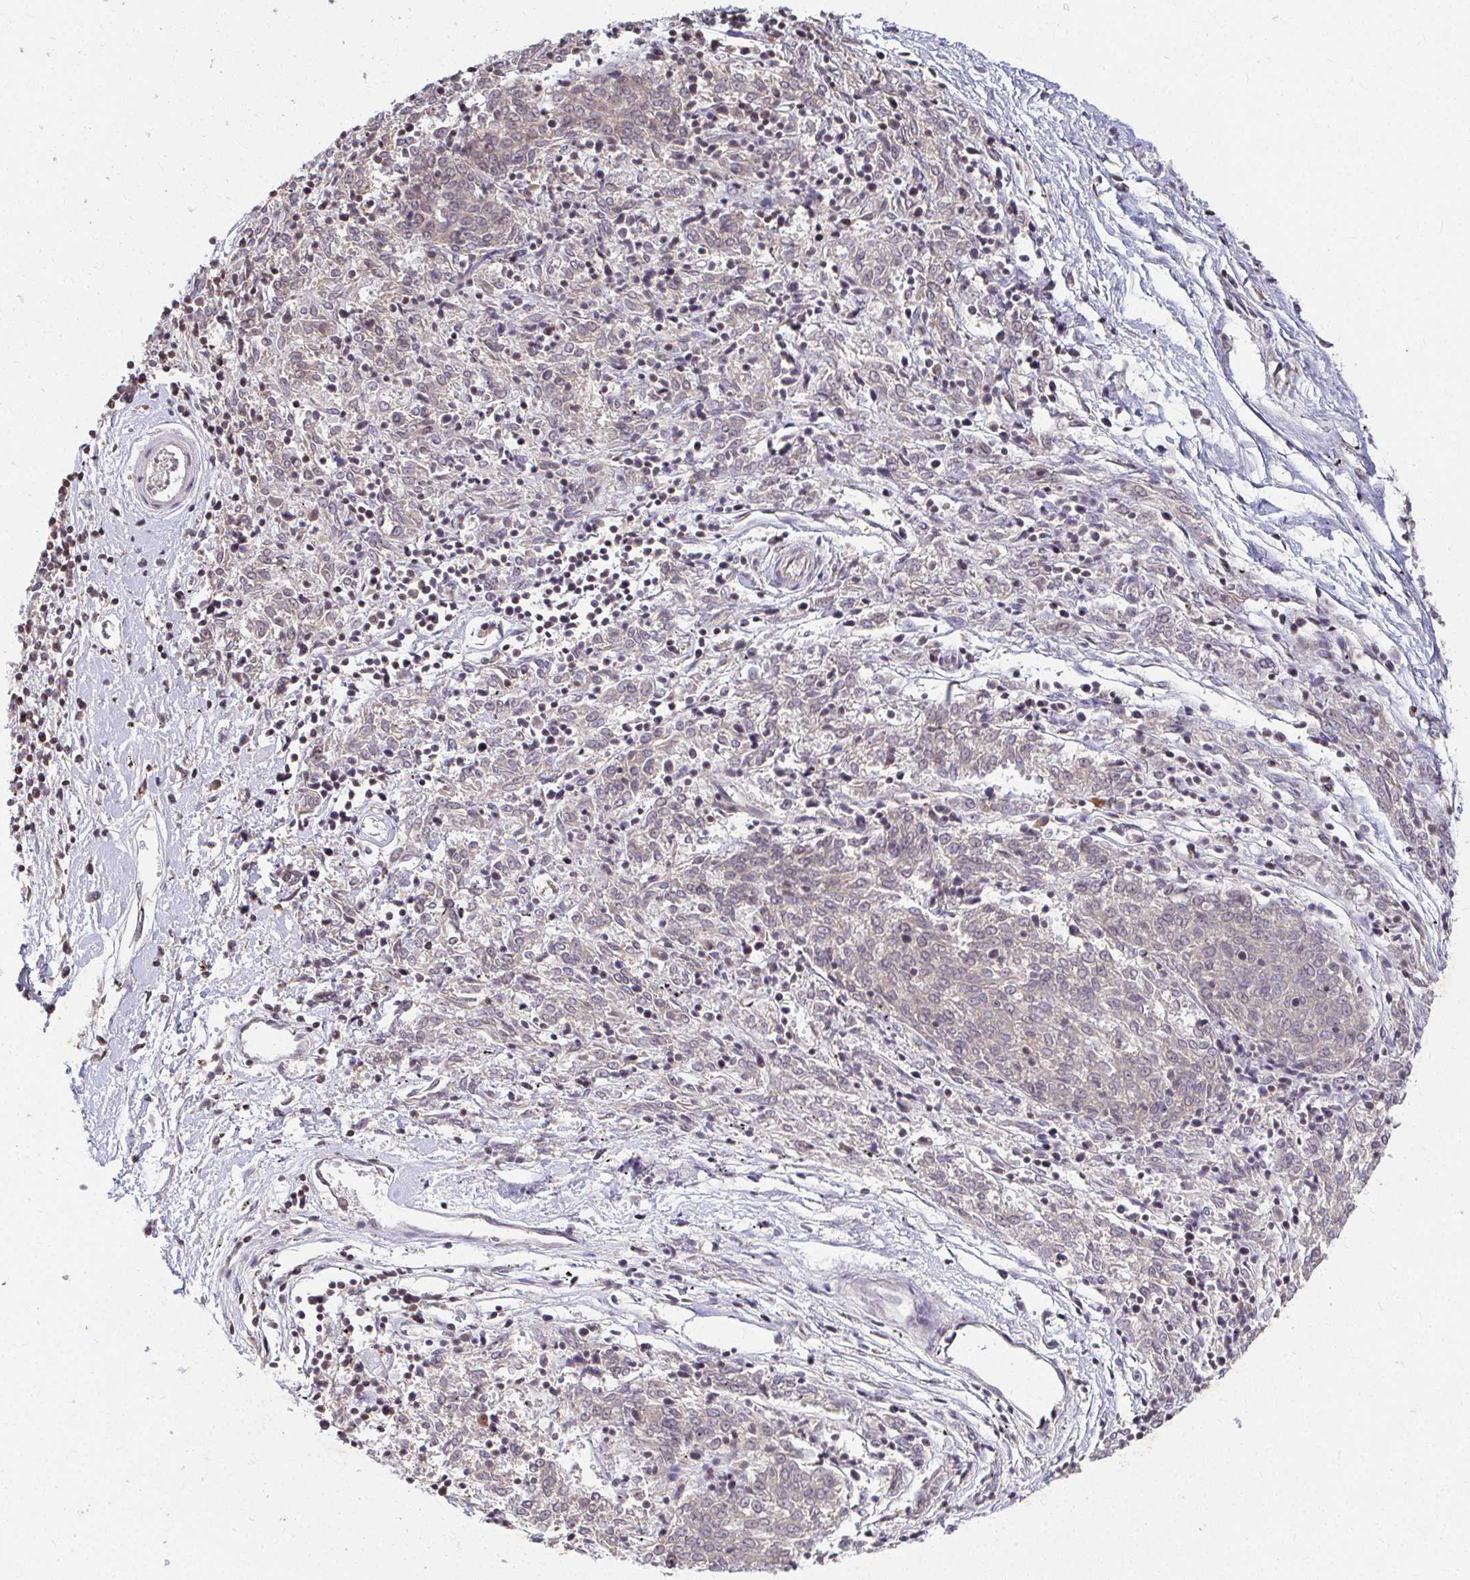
{"staining": {"intensity": "negative", "quantity": "none", "location": "none"}, "tissue": "melanoma", "cell_type": "Tumor cells", "image_type": "cancer", "snomed": [{"axis": "morphology", "description": "Malignant melanoma, NOS"}, {"axis": "topography", "description": "Skin"}], "caption": "This is an IHC photomicrograph of malignant melanoma. There is no positivity in tumor cells.", "gene": "ANK3", "patient": {"sex": "female", "age": 72}}